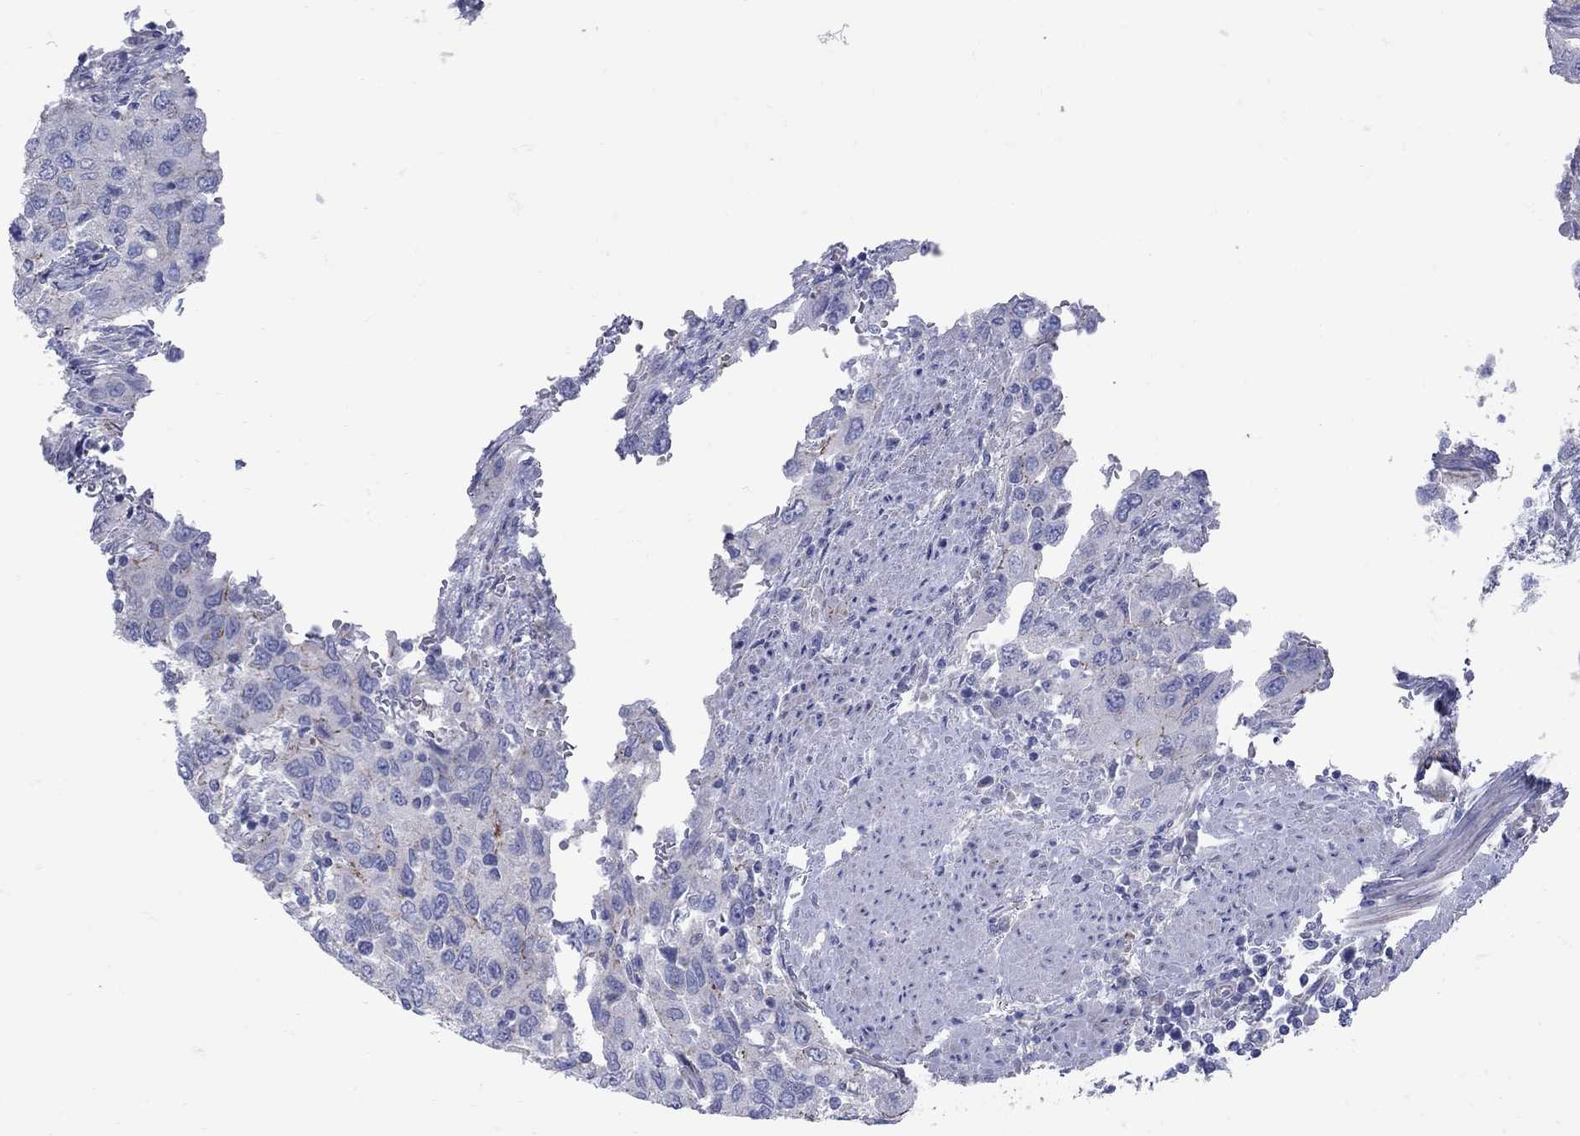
{"staining": {"intensity": "negative", "quantity": "none", "location": "none"}, "tissue": "urothelial cancer", "cell_type": "Tumor cells", "image_type": "cancer", "snomed": [{"axis": "morphology", "description": "Urothelial carcinoma, High grade"}, {"axis": "topography", "description": "Urinary bladder"}], "caption": "High magnification brightfield microscopy of urothelial cancer stained with DAB (brown) and counterstained with hematoxylin (blue): tumor cells show no significant staining.", "gene": "PDZD3", "patient": {"sex": "male", "age": 76}}